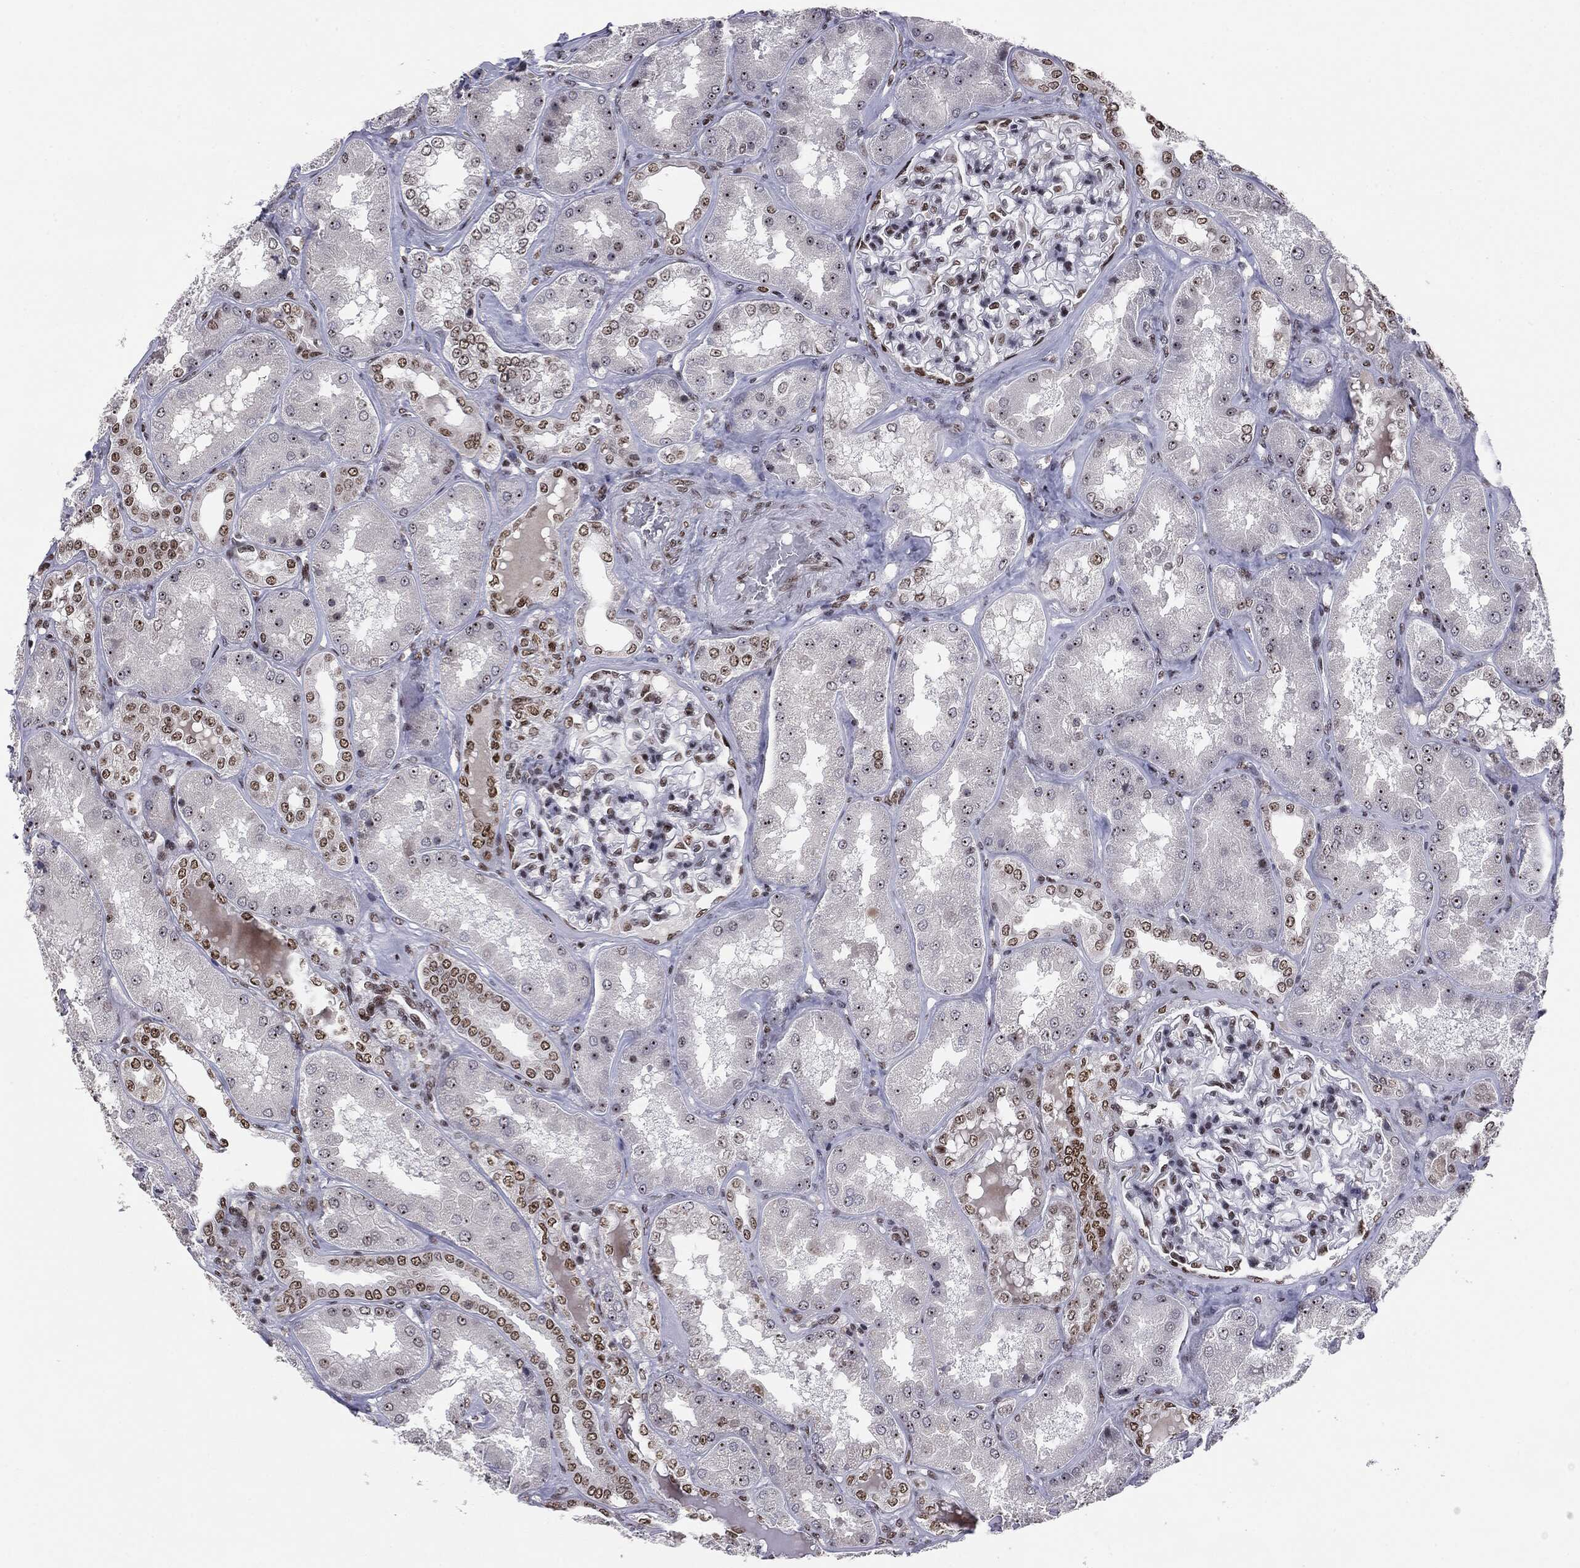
{"staining": {"intensity": "strong", "quantity": "25%-75%", "location": "nuclear"}, "tissue": "kidney", "cell_type": "Cells in glomeruli", "image_type": "normal", "snomed": [{"axis": "morphology", "description": "Normal tissue, NOS"}, {"axis": "topography", "description": "Kidney"}], "caption": "Protein staining by immunohistochemistry (IHC) shows strong nuclear positivity in about 25%-75% of cells in glomeruli in unremarkable kidney. The protein of interest is stained brown, and the nuclei are stained in blue (DAB IHC with brightfield microscopy, high magnification).", "gene": "MDC1", "patient": {"sex": "female", "age": 56}}